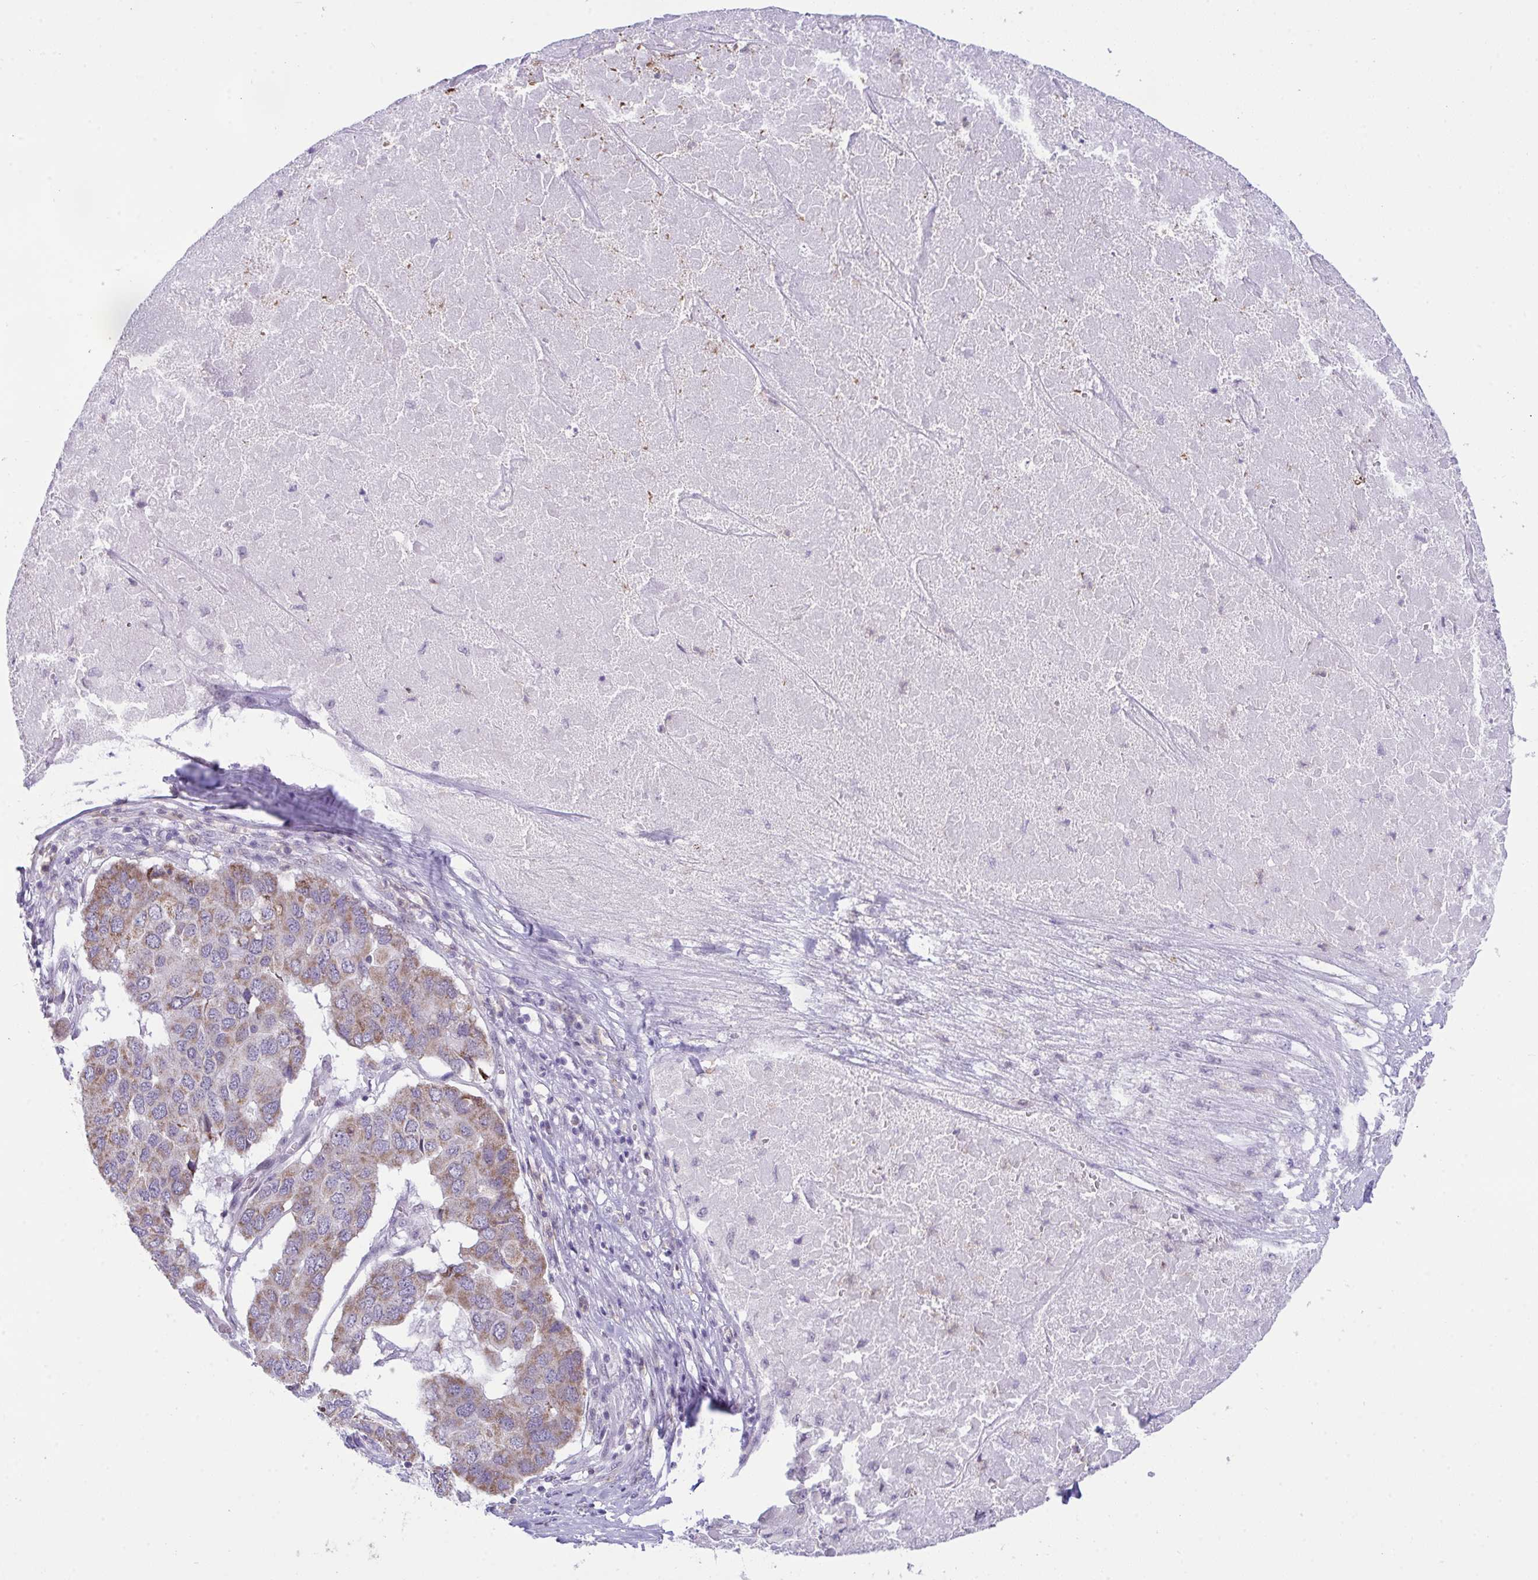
{"staining": {"intensity": "weak", "quantity": ">75%", "location": "cytoplasmic/membranous"}, "tissue": "pancreatic cancer", "cell_type": "Tumor cells", "image_type": "cancer", "snomed": [{"axis": "morphology", "description": "Adenocarcinoma, NOS"}, {"axis": "topography", "description": "Pancreas"}], "caption": "A micrograph of pancreatic adenocarcinoma stained for a protein displays weak cytoplasmic/membranous brown staining in tumor cells. The protein of interest is shown in brown color, while the nuclei are stained blue.", "gene": "PLA2G12B", "patient": {"sex": "male", "age": 50}}